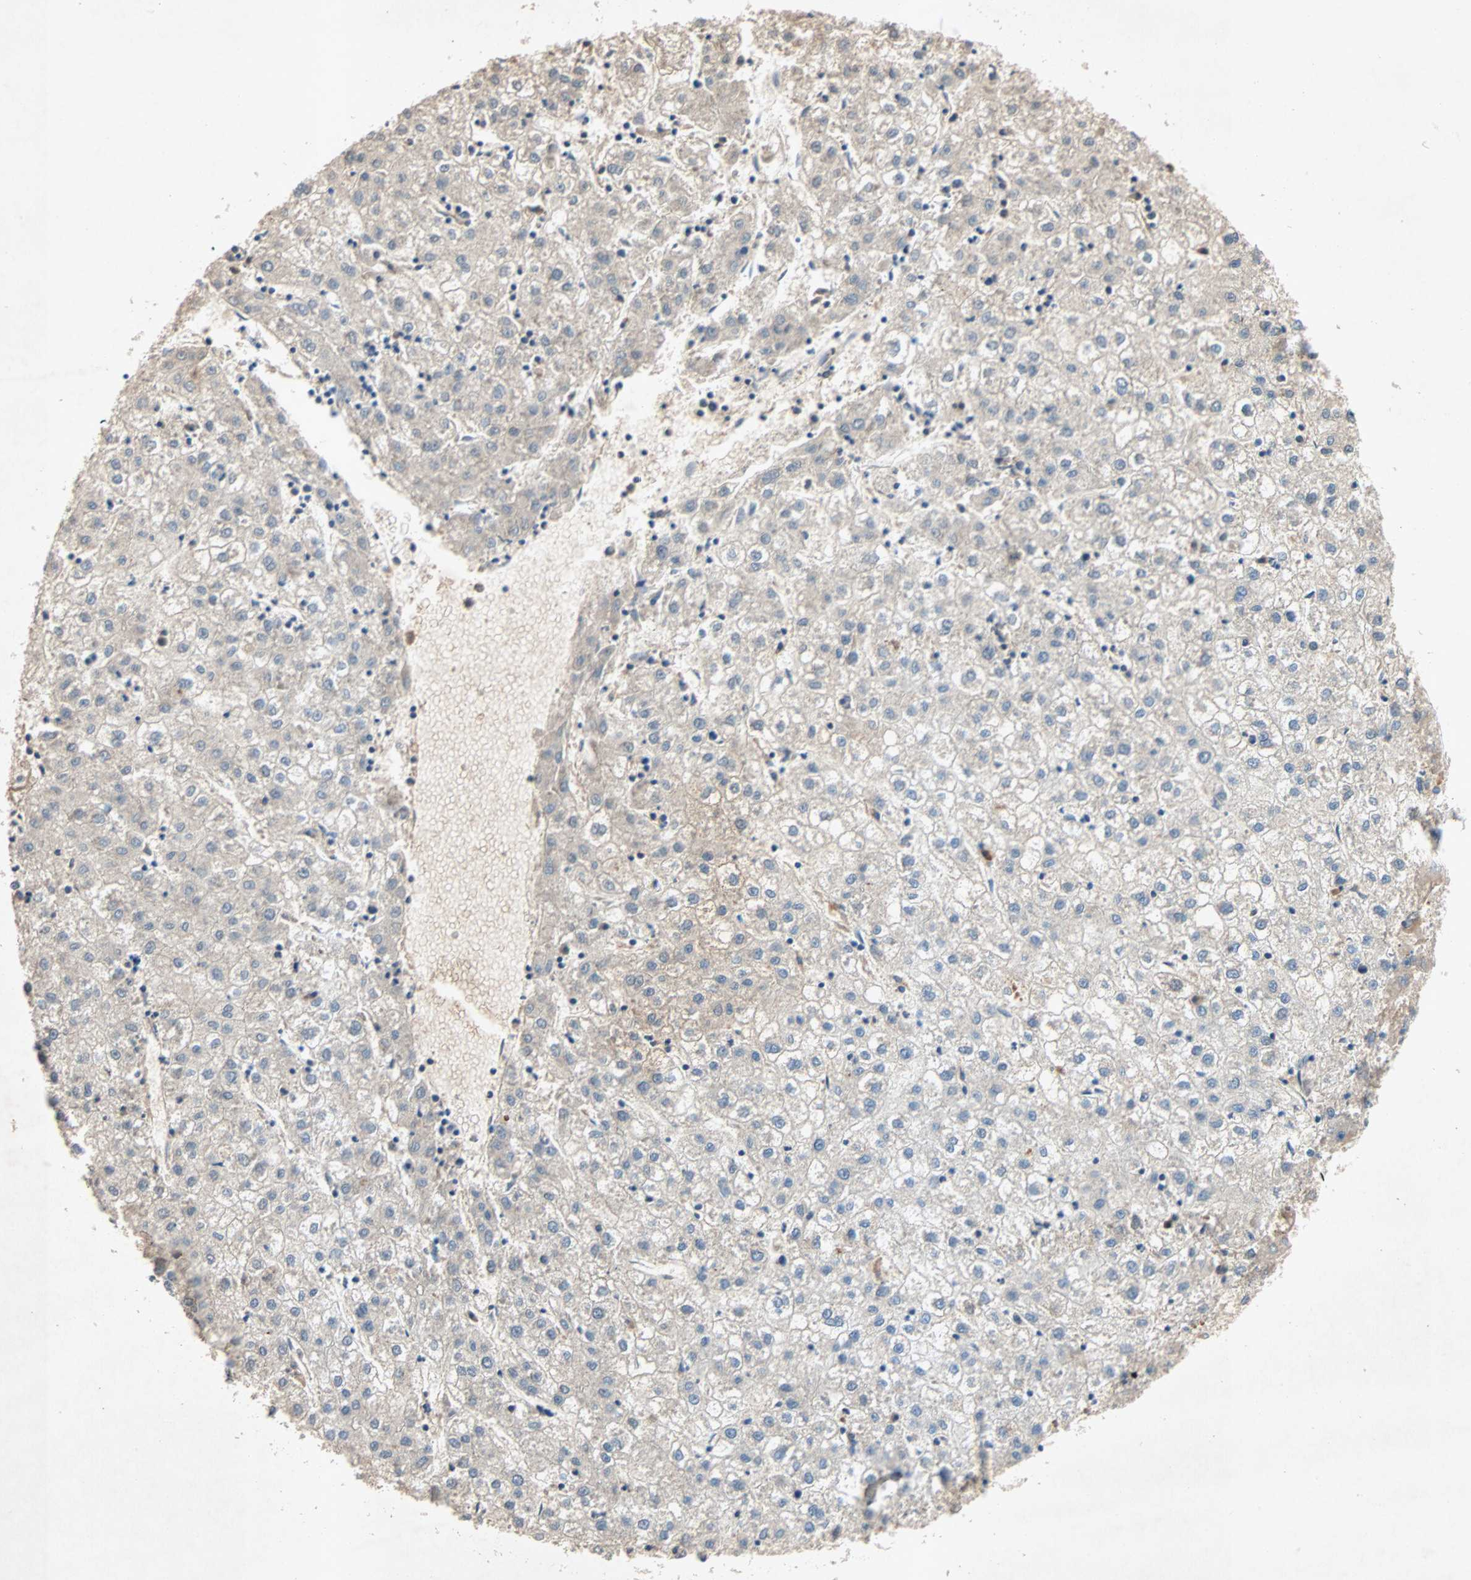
{"staining": {"intensity": "weak", "quantity": "25%-75%", "location": "cytoplasmic/membranous"}, "tissue": "liver cancer", "cell_type": "Tumor cells", "image_type": "cancer", "snomed": [{"axis": "morphology", "description": "Carcinoma, Hepatocellular, NOS"}, {"axis": "topography", "description": "Liver"}], "caption": "Liver hepatocellular carcinoma stained for a protein demonstrates weak cytoplasmic/membranous positivity in tumor cells.", "gene": "XYLT1", "patient": {"sex": "male", "age": 72}}